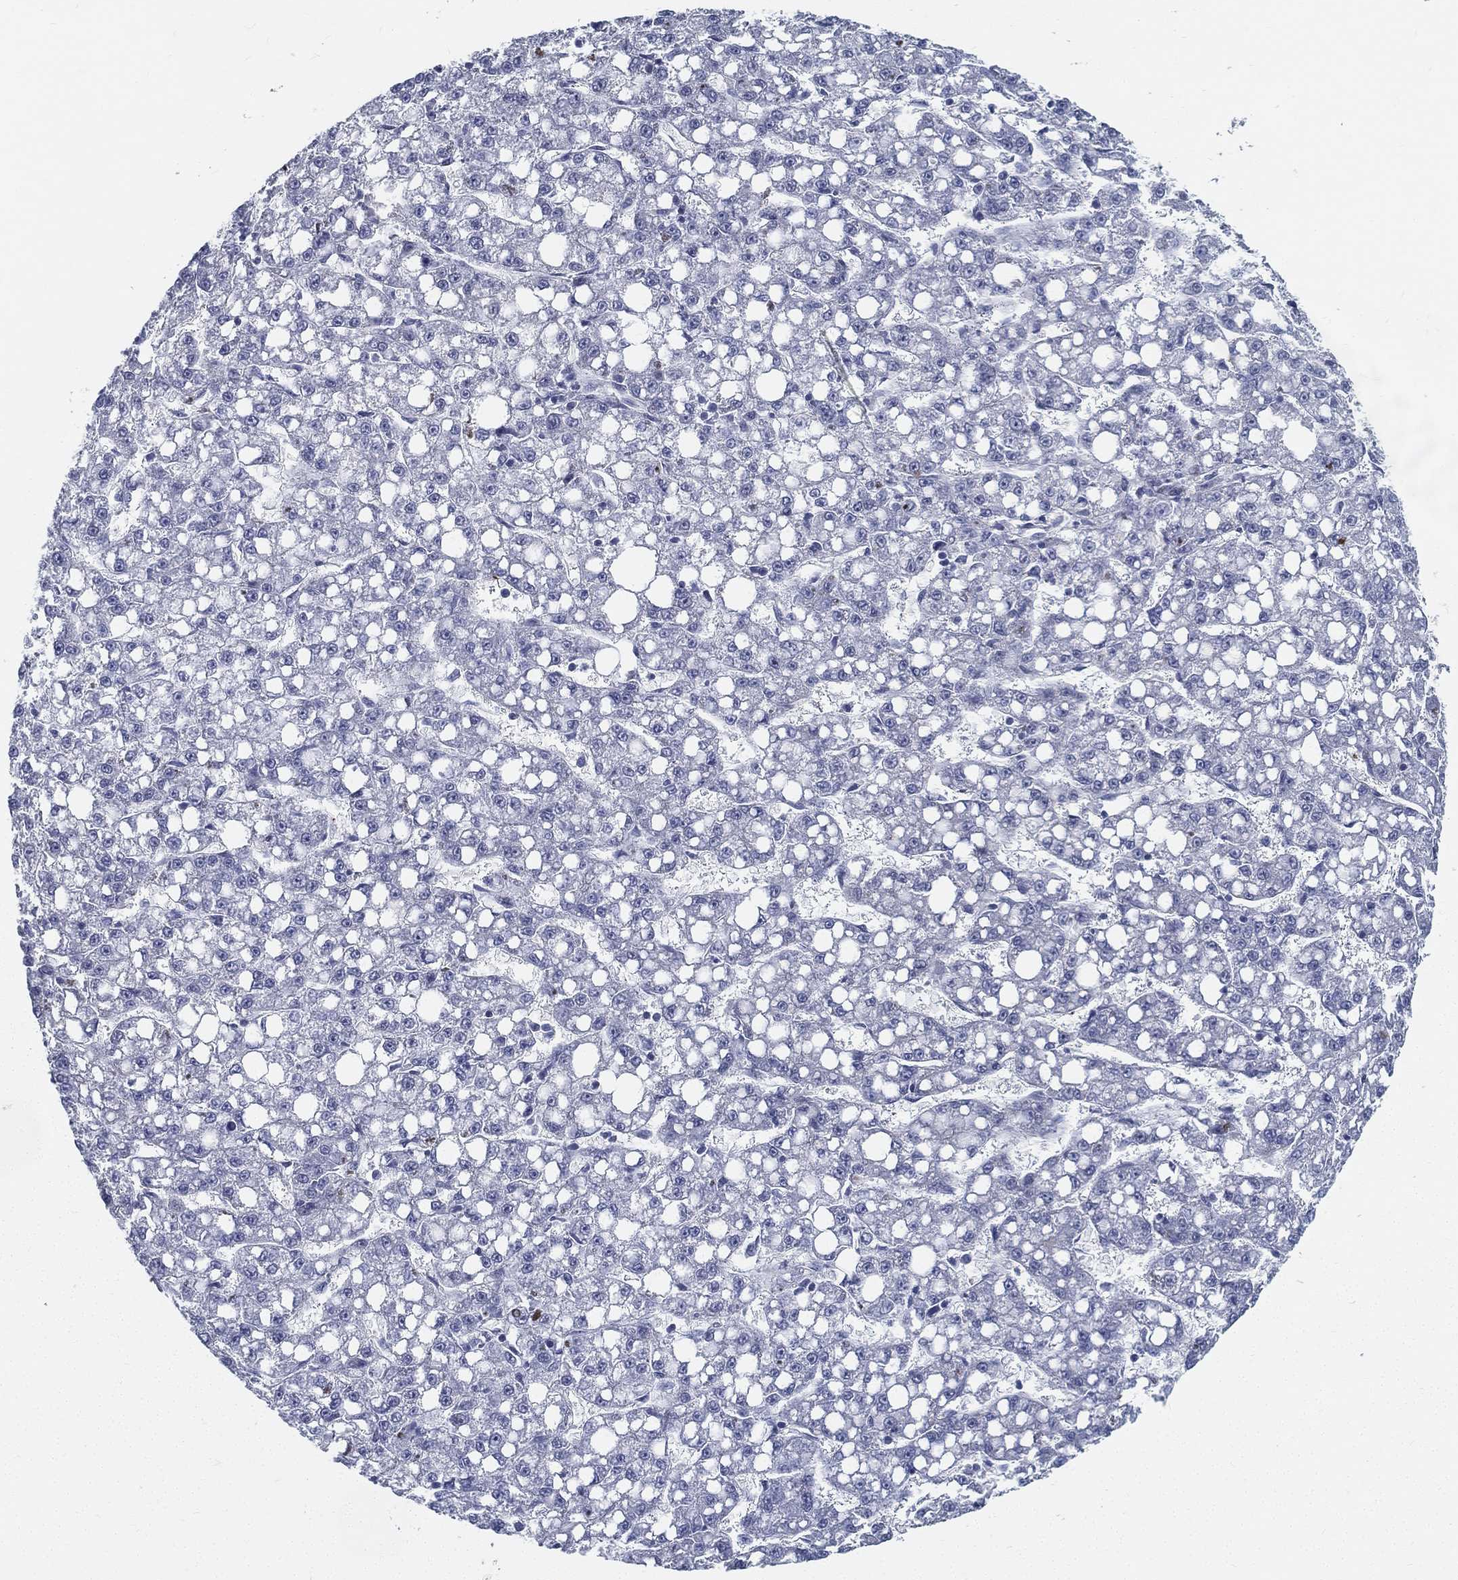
{"staining": {"intensity": "negative", "quantity": "none", "location": "none"}, "tissue": "liver cancer", "cell_type": "Tumor cells", "image_type": "cancer", "snomed": [{"axis": "morphology", "description": "Carcinoma, Hepatocellular, NOS"}, {"axis": "topography", "description": "Liver"}], "caption": "This is an immunohistochemistry (IHC) micrograph of human liver cancer (hepatocellular carcinoma). There is no expression in tumor cells.", "gene": "SPPL2C", "patient": {"sex": "female", "age": 65}}